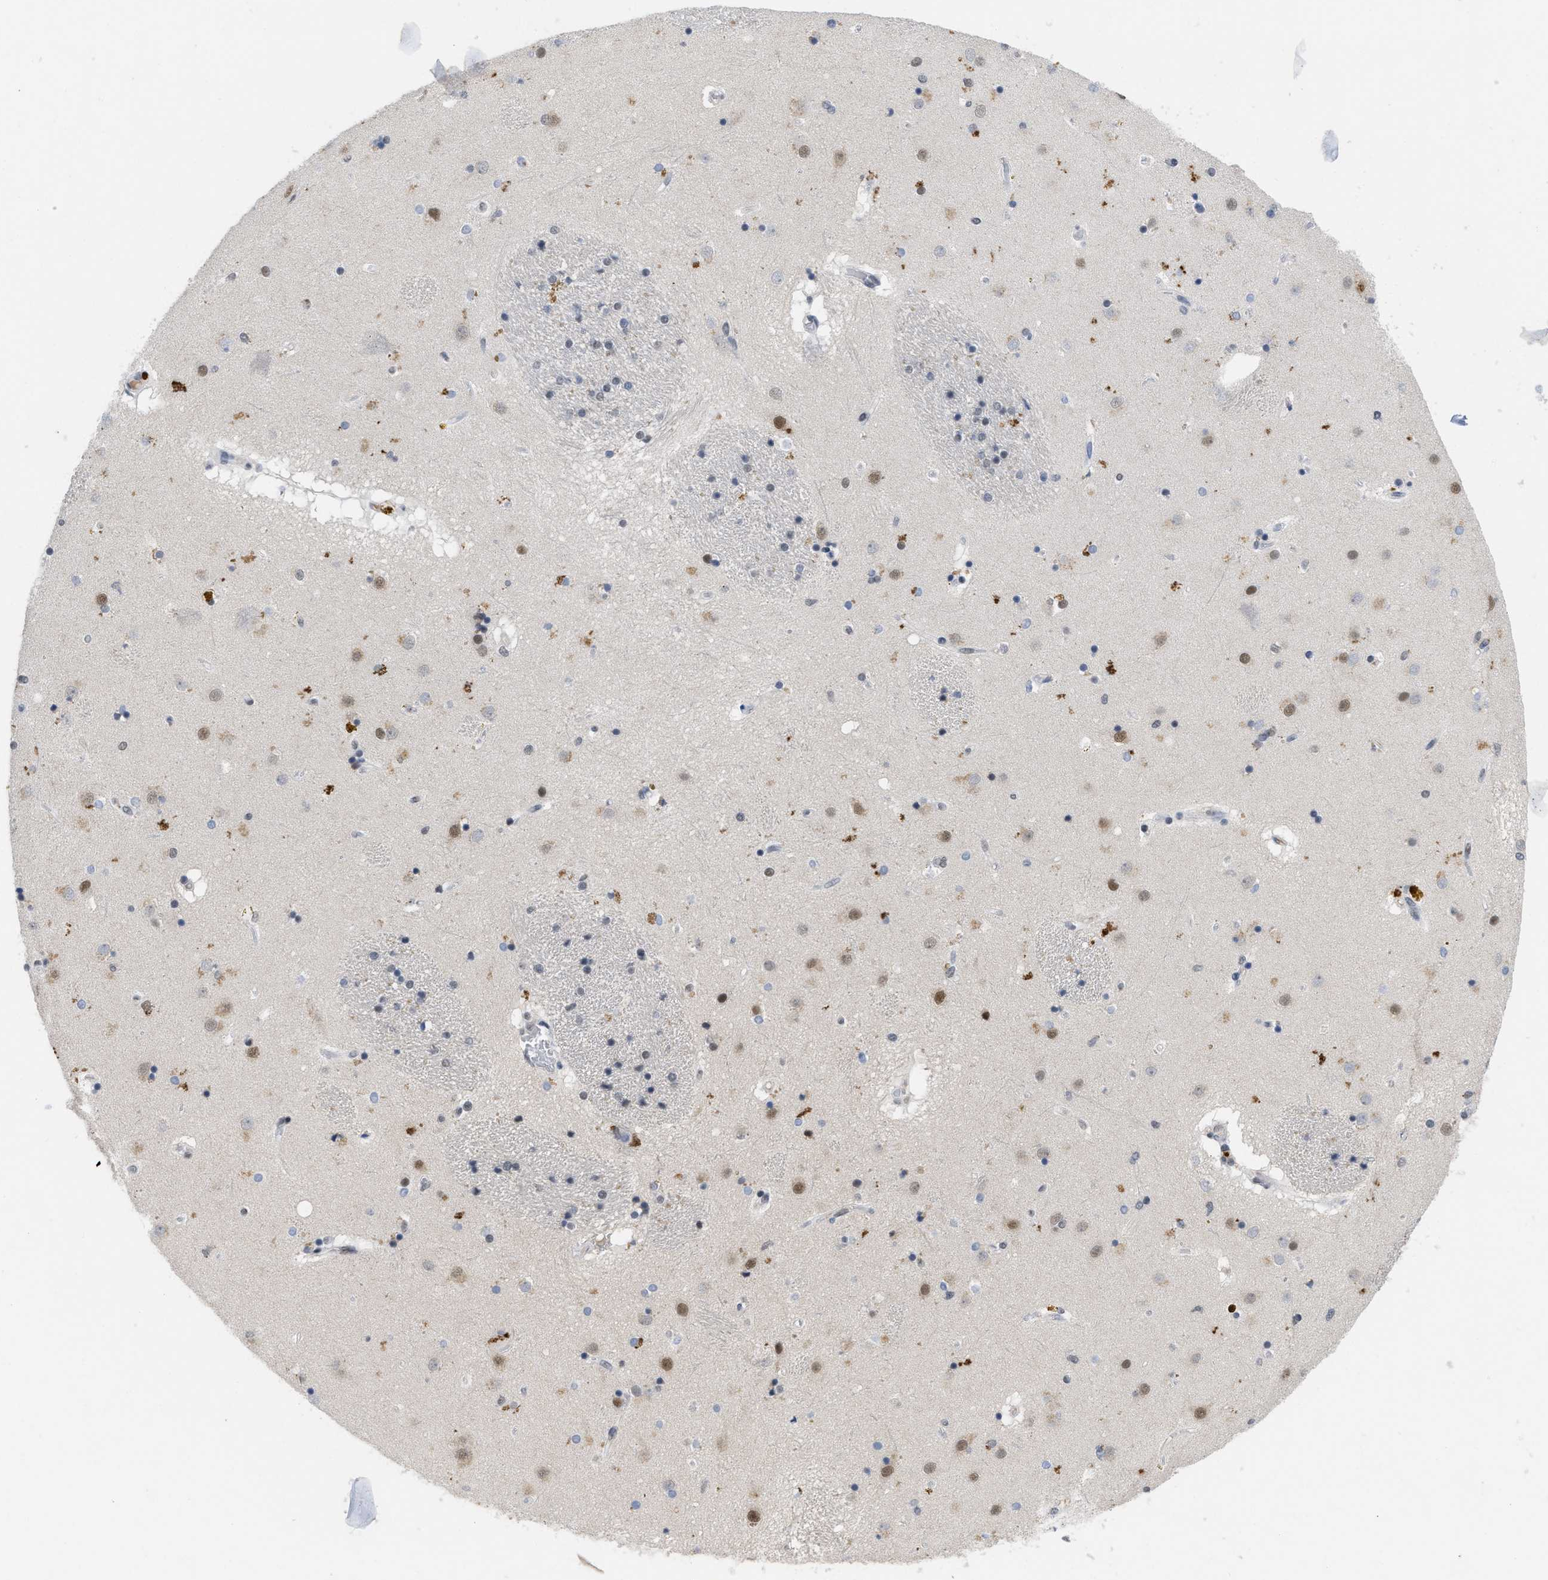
{"staining": {"intensity": "strong", "quantity": "<25%", "location": "nuclear"}, "tissue": "caudate", "cell_type": "Glial cells", "image_type": "normal", "snomed": [{"axis": "morphology", "description": "Normal tissue, NOS"}, {"axis": "topography", "description": "Lateral ventricle wall"}], "caption": "Approximately <25% of glial cells in unremarkable human caudate show strong nuclear protein positivity as visualized by brown immunohistochemical staining.", "gene": "GGNBP2", "patient": {"sex": "male", "age": 70}}